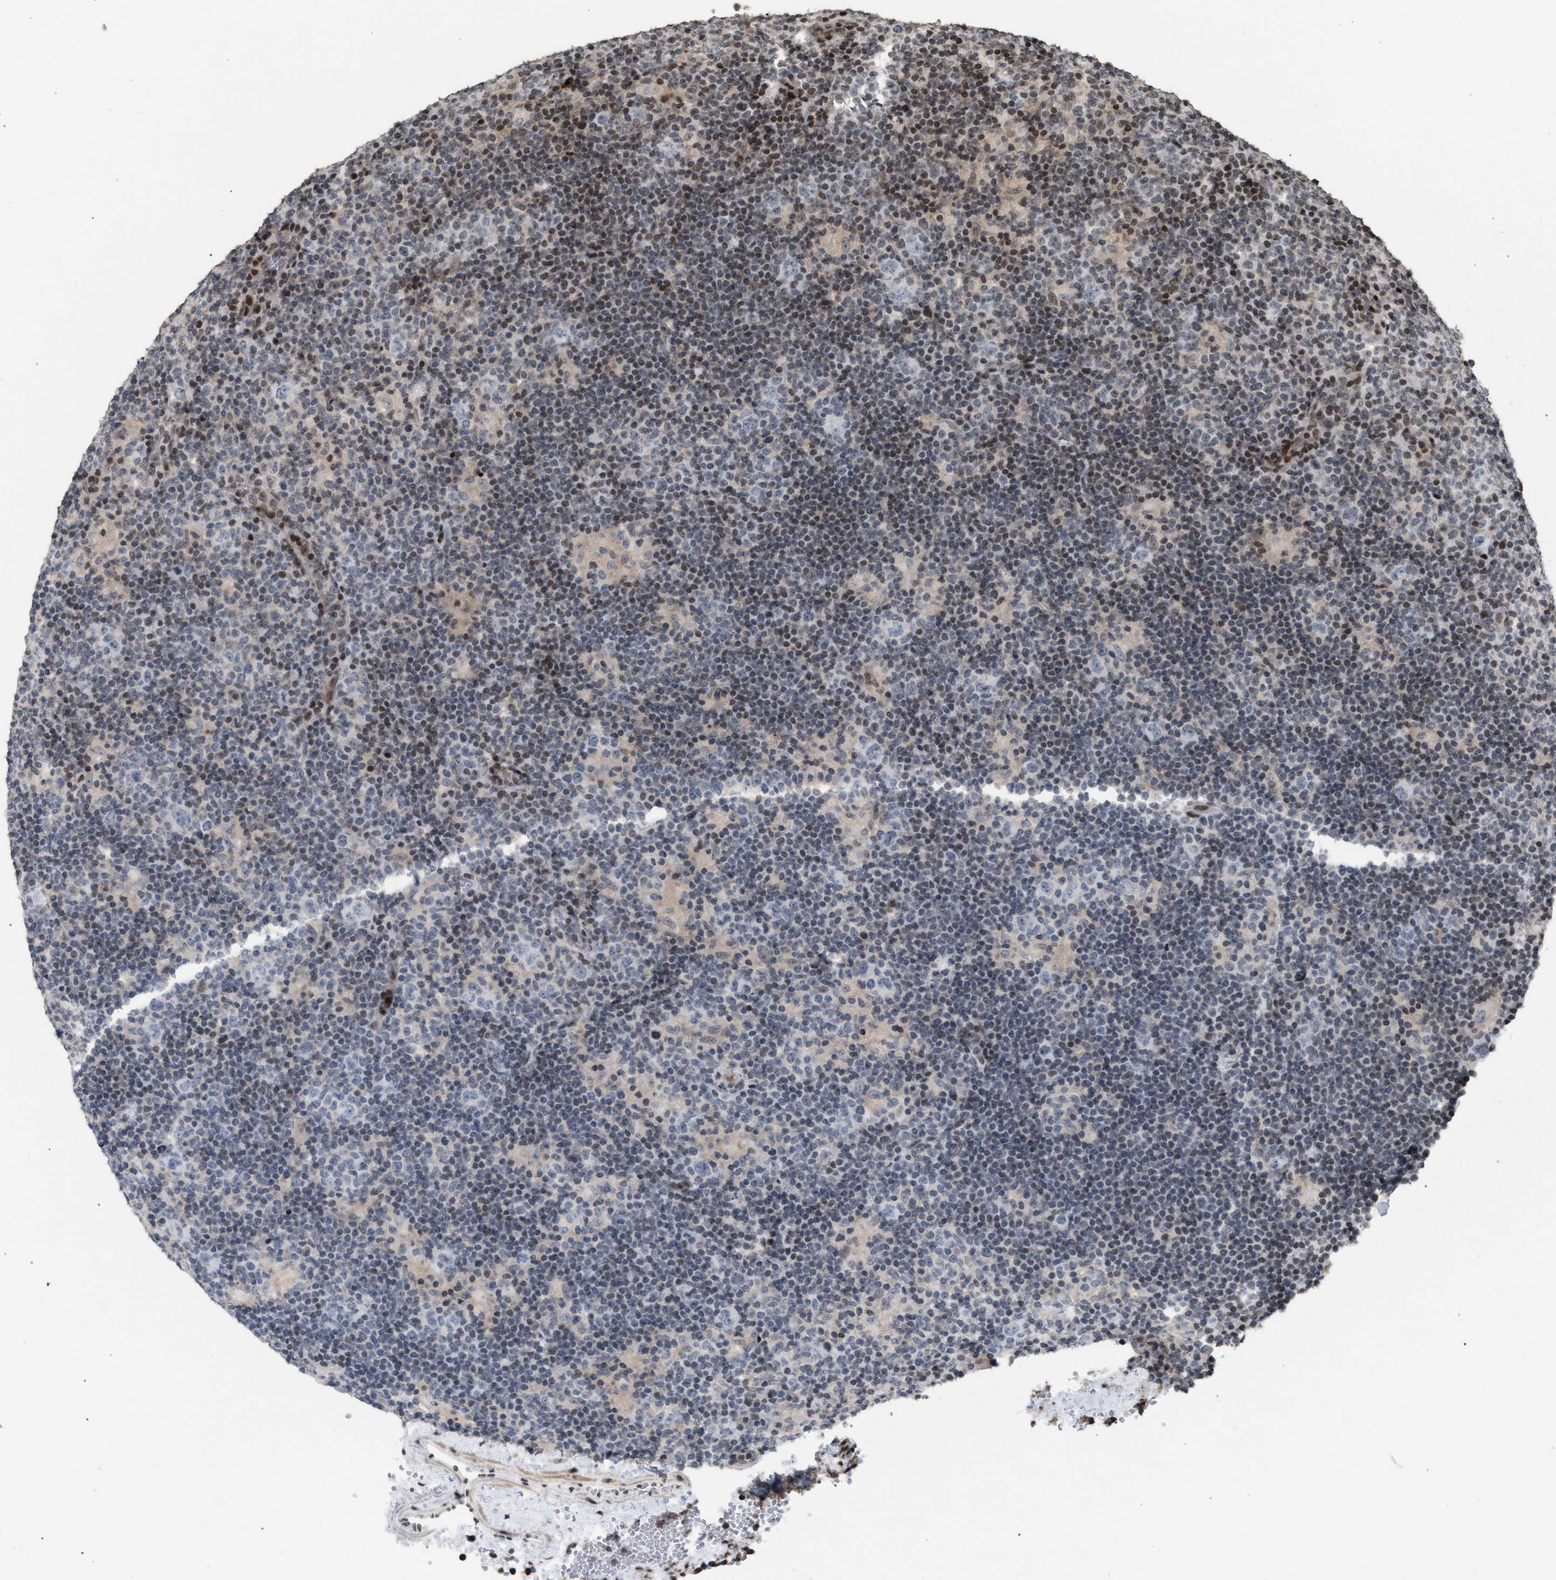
{"staining": {"intensity": "negative", "quantity": "none", "location": "none"}, "tissue": "lymphoma", "cell_type": "Tumor cells", "image_type": "cancer", "snomed": [{"axis": "morphology", "description": "Hodgkin's disease, NOS"}, {"axis": "topography", "description": "Lymph node"}], "caption": "Lymphoma was stained to show a protein in brown. There is no significant positivity in tumor cells.", "gene": "FOXD3", "patient": {"sex": "female", "age": 57}}